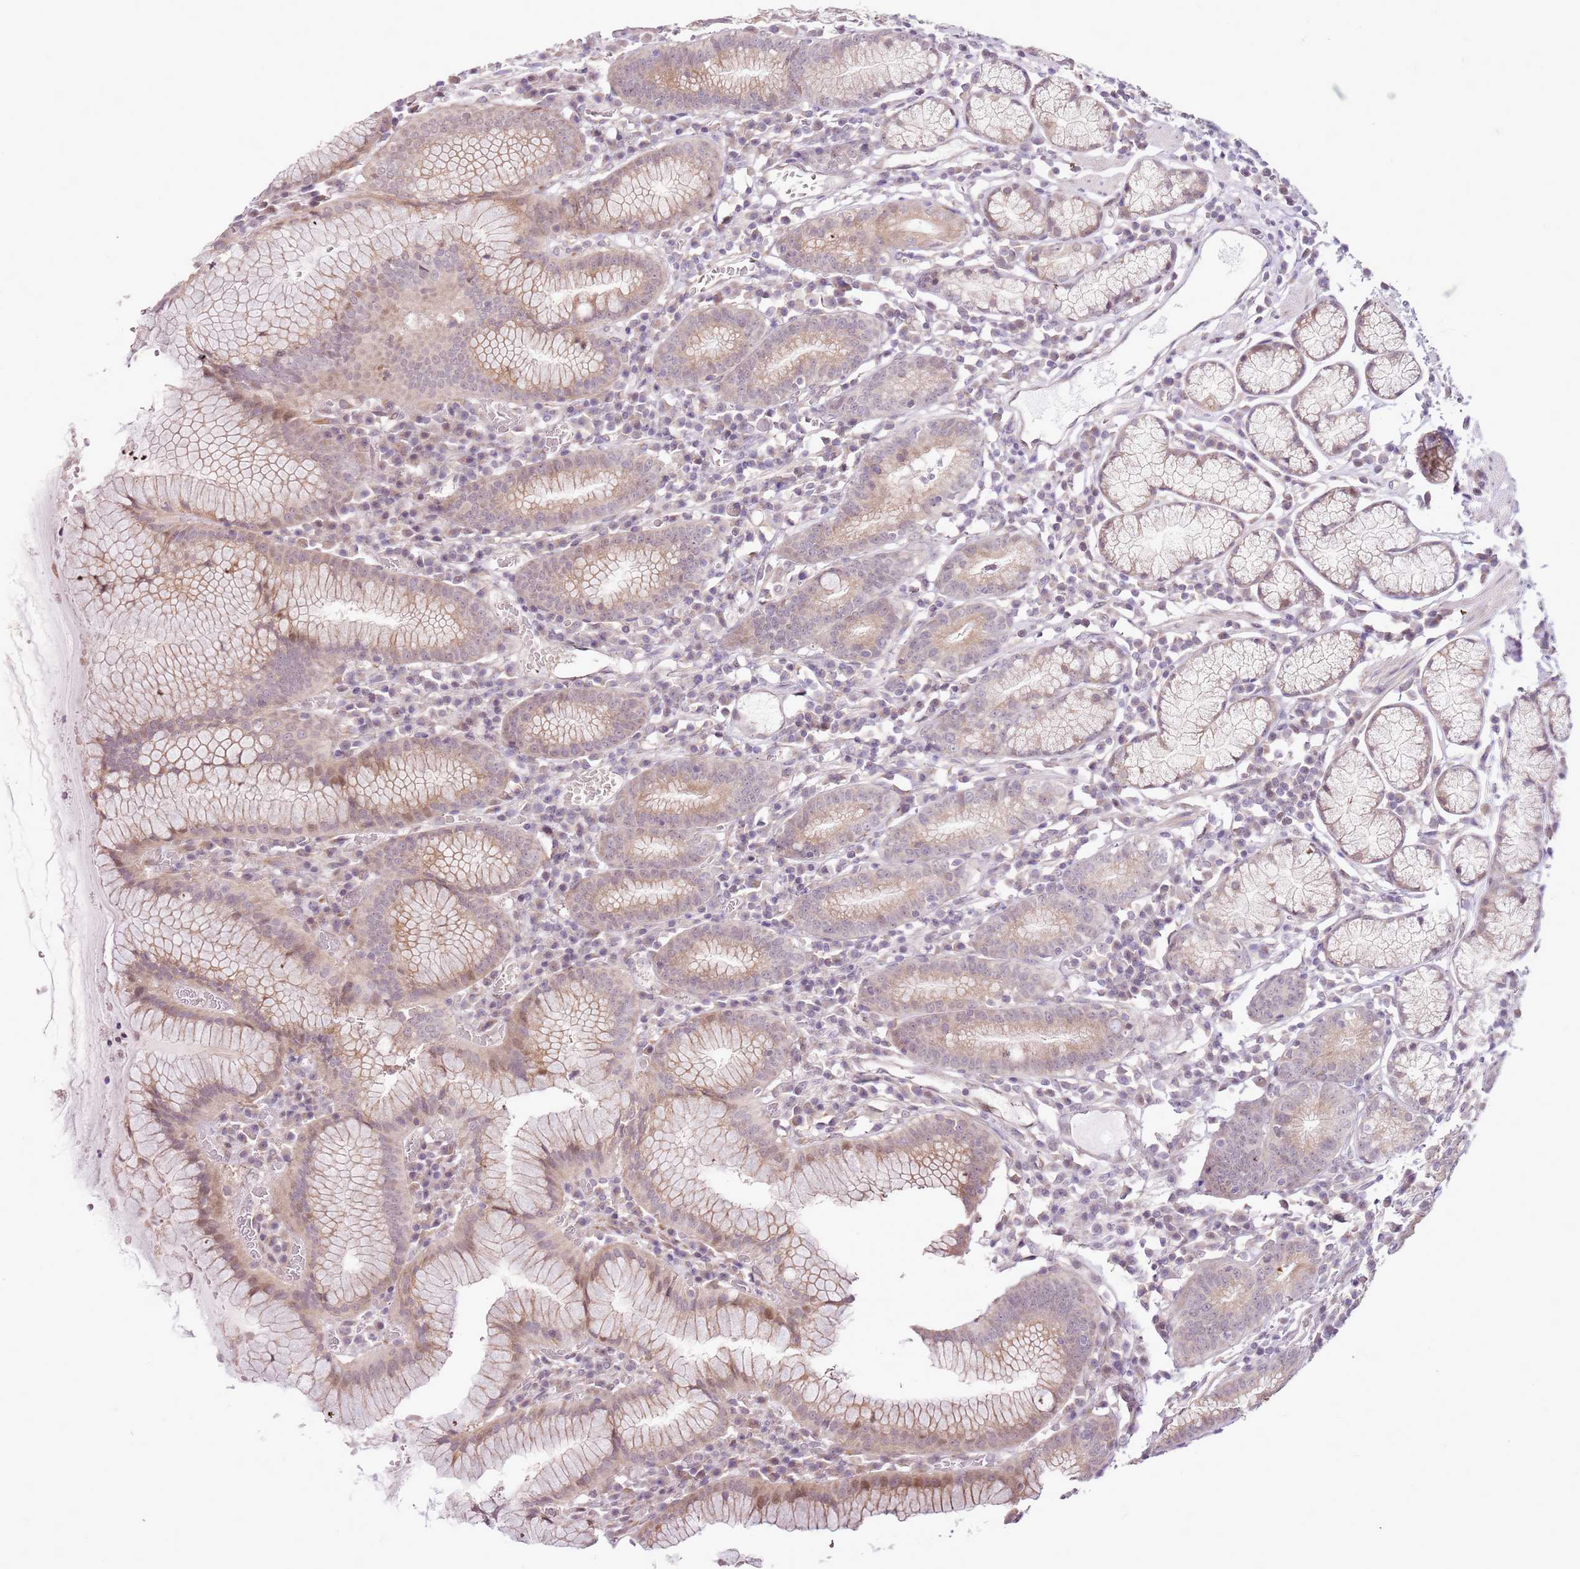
{"staining": {"intensity": "weak", "quantity": "25%-75%", "location": "cytoplasmic/membranous,nuclear"}, "tissue": "stomach", "cell_type": "Glandular cells", "image_type": "normal", "snomed": [{"axis": "morphology", "description": "Normal tissue, NOS"}, {"axis": "topography", "description": "Stomach"}], "caption": "Brown immunohistochemical staining in benign human stomach reveals weak cytoplasmic/membranous,nuclear positivity in approximately 25%-75% of glandular cells.", "gene": "UGGT2", "patient": {"sex": "male", "age": 55}}